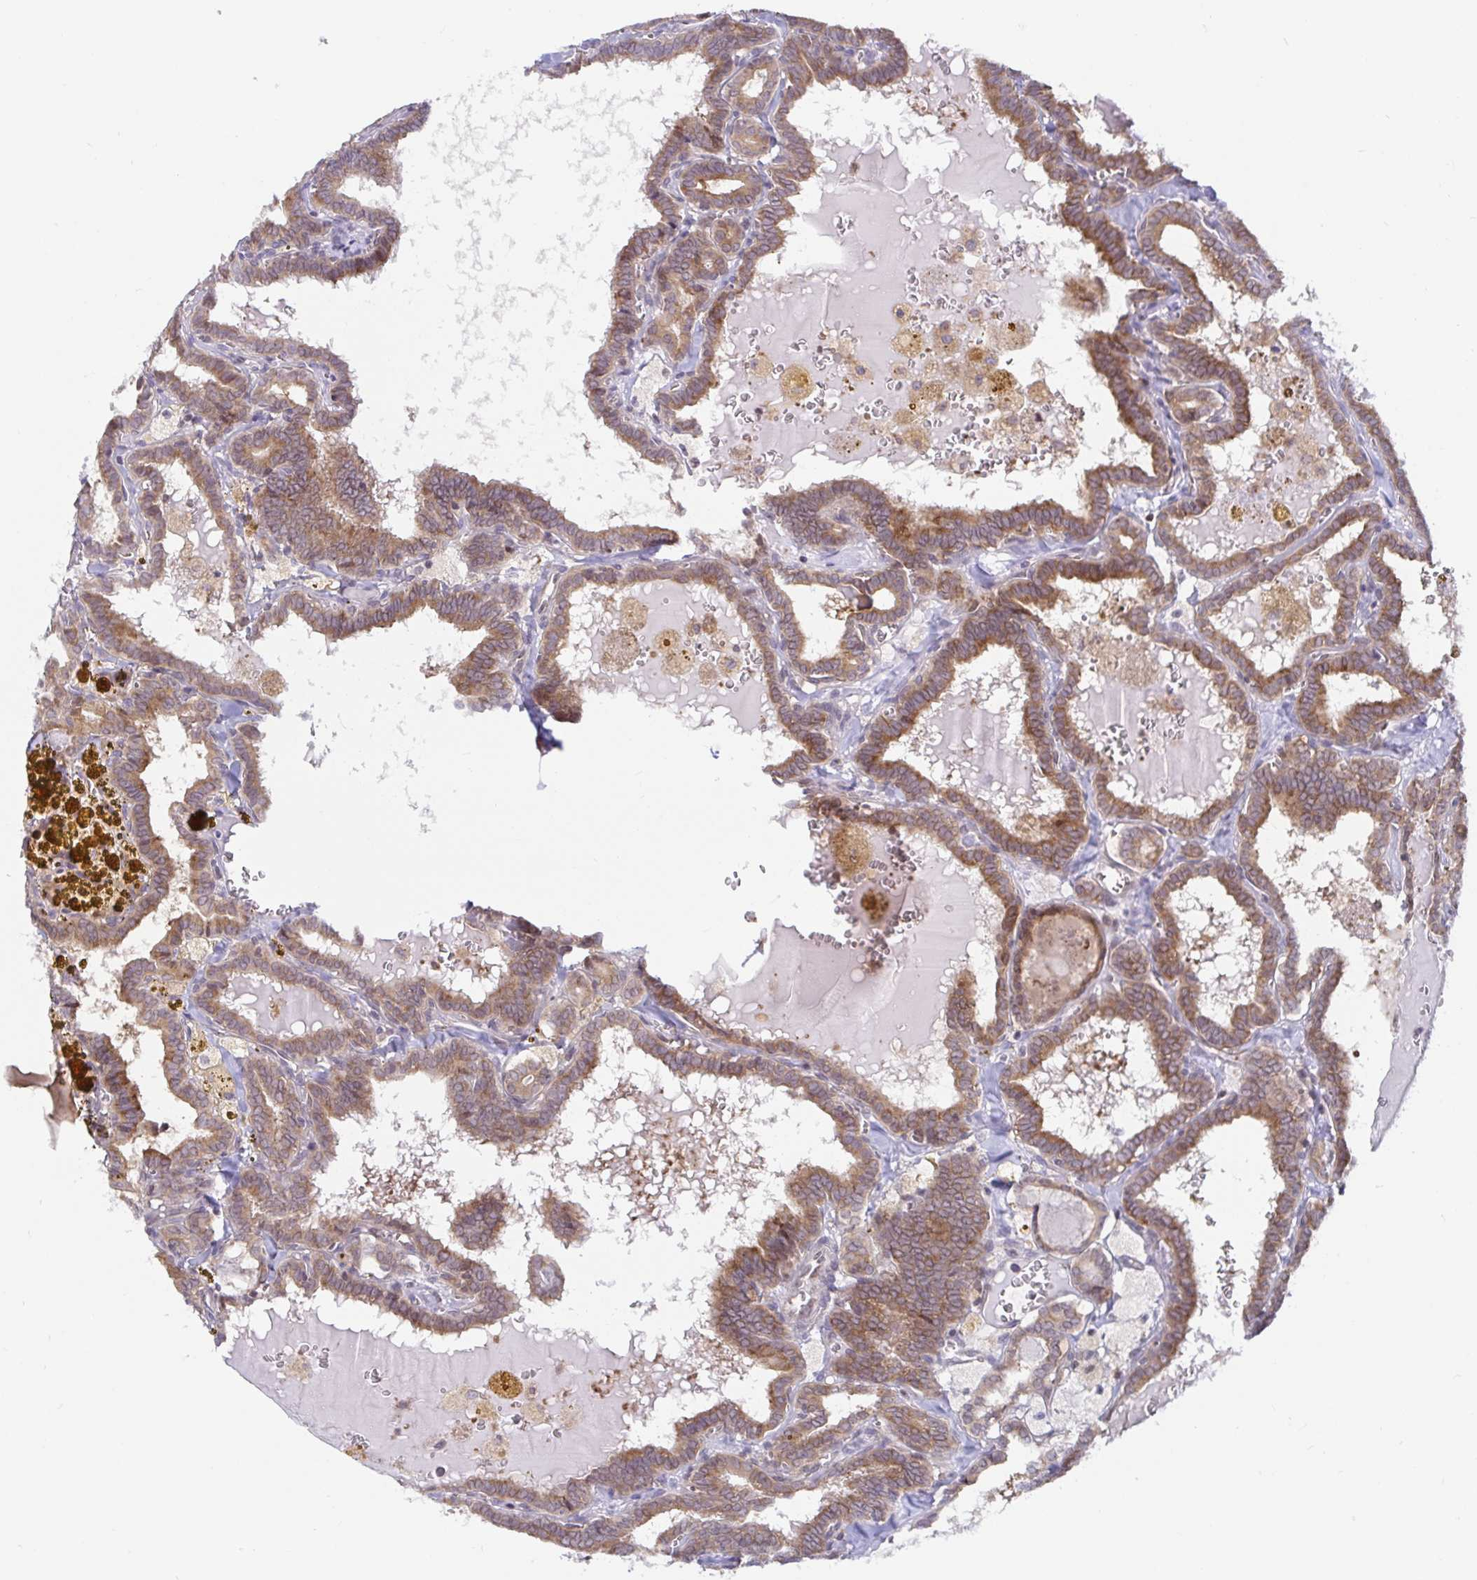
{"staining": {"intensity": "weak", "quantity": ">75%", "location": "cytoplasmic/membranous"}, "tissue": "thyroid cancer", "cell_type": "Tumor cells", "image_type": "cancer", "snomed": [{"axis": "morphology", "description": "Papillary adenocarcinoma, NOS"}, {"axis": "topography", "description": "Thyroid gland"}], "caption": "The image displays immunohistochemical staining of thyroid cancer. There is weak cytoplasmic/membranous staining is identified in about >75% of tumor cells.", "gene": "LARP1", "patient": {"sex": "female", "age": 39}}